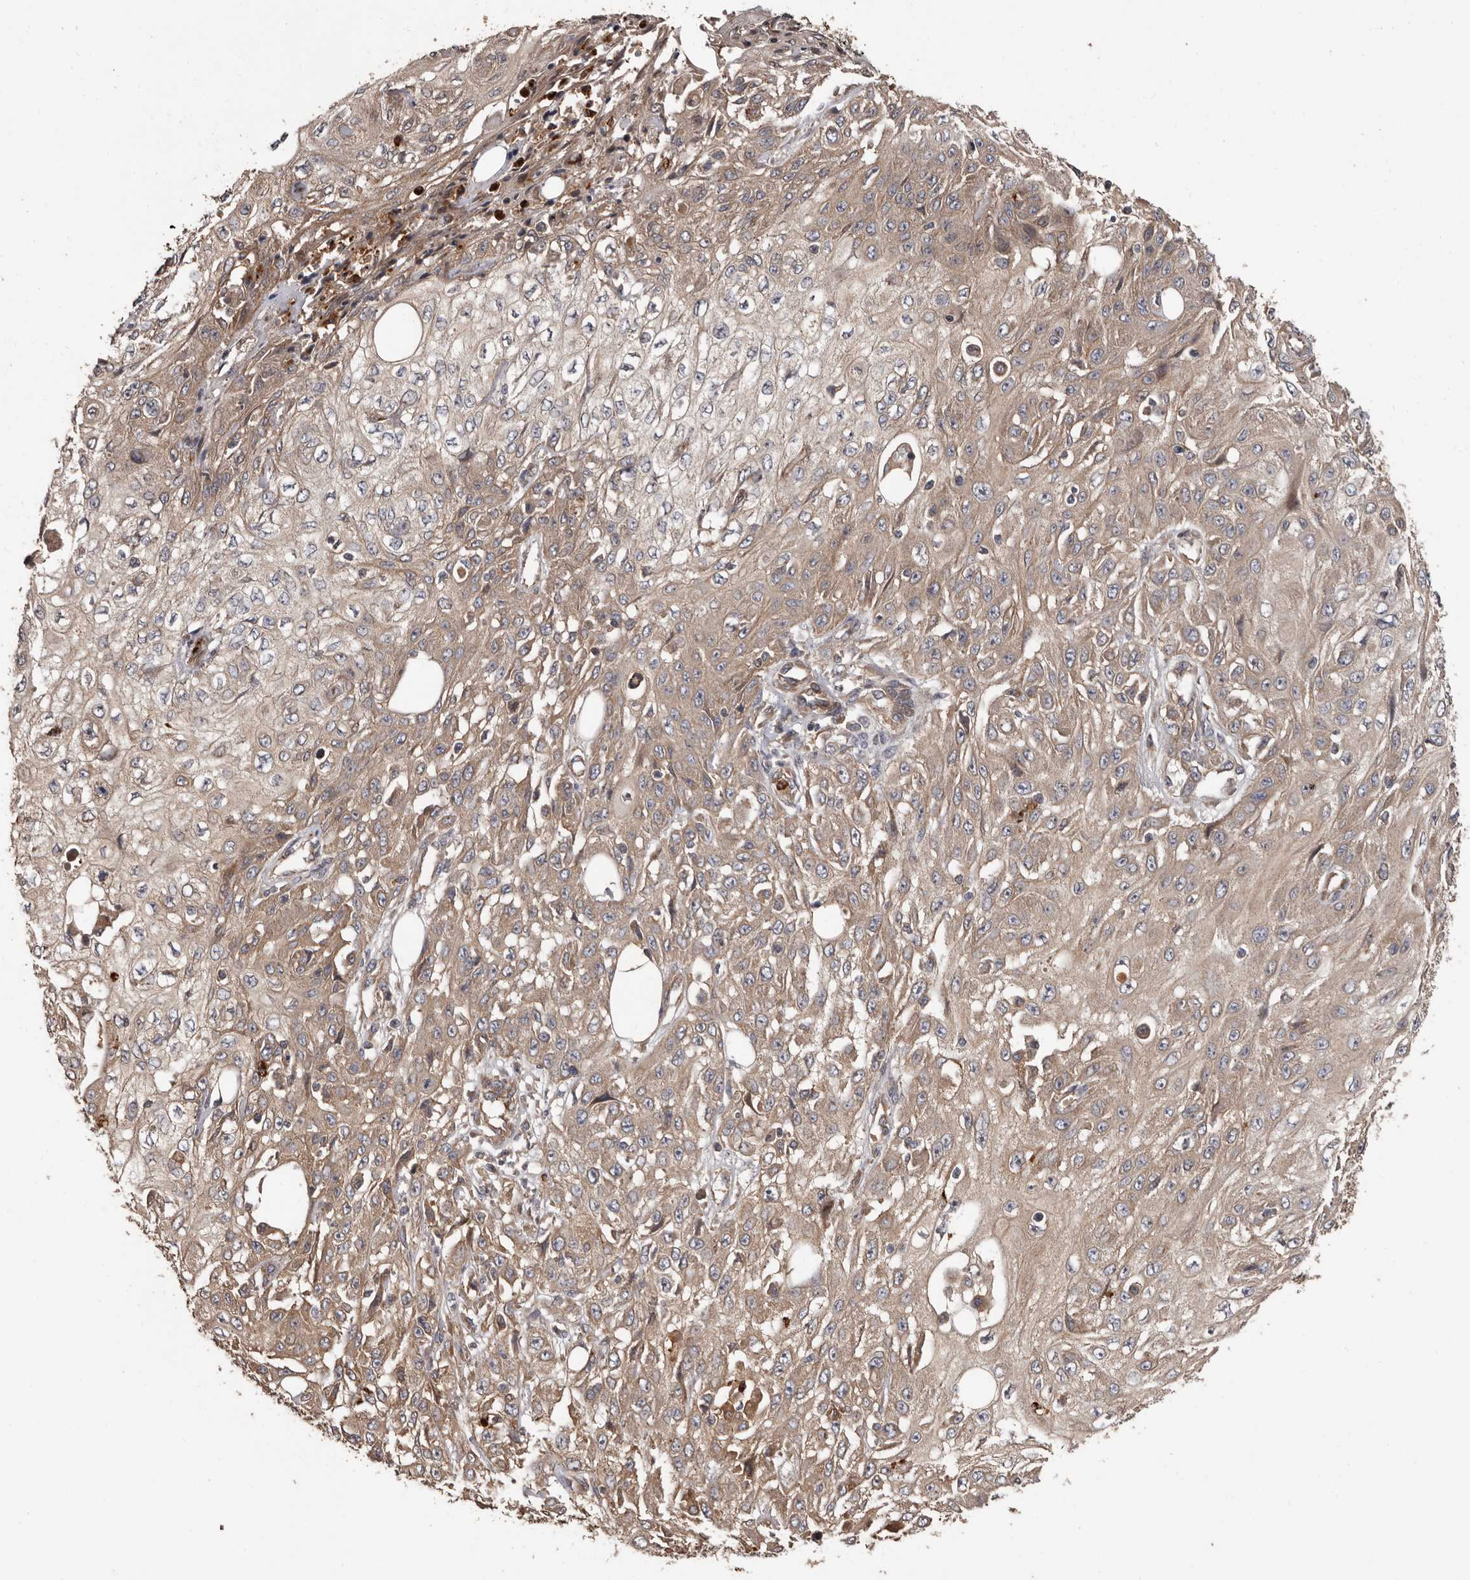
{"staining": {"intensity": "weak", "quantity": "25%-75%", "location": "cytoplasmic/membranous"}, "tissue": "skin cancer", "cell_type": "Tumor cells", "image_type": "cancer", "snomed": [{"axis": "morphology", "description": "Squamous cell carcinoma, NOS"}, {"axis": "morphology", "description": "Squamous cell carcinoma, metastatic, NOS"}, {"axis": "topography", "description": "Skin"}, {"axis": "topography", "description": "Lymph node"}], "caption": "The micrograph shows a brown stain indicating the presence of a protein in the cytoplasmic/membranous of tumor cells in skin cancer (squamous cell carcinoma).", "gene": "ARHGEF5", "patient": {"sex": "male", "age": 75}}